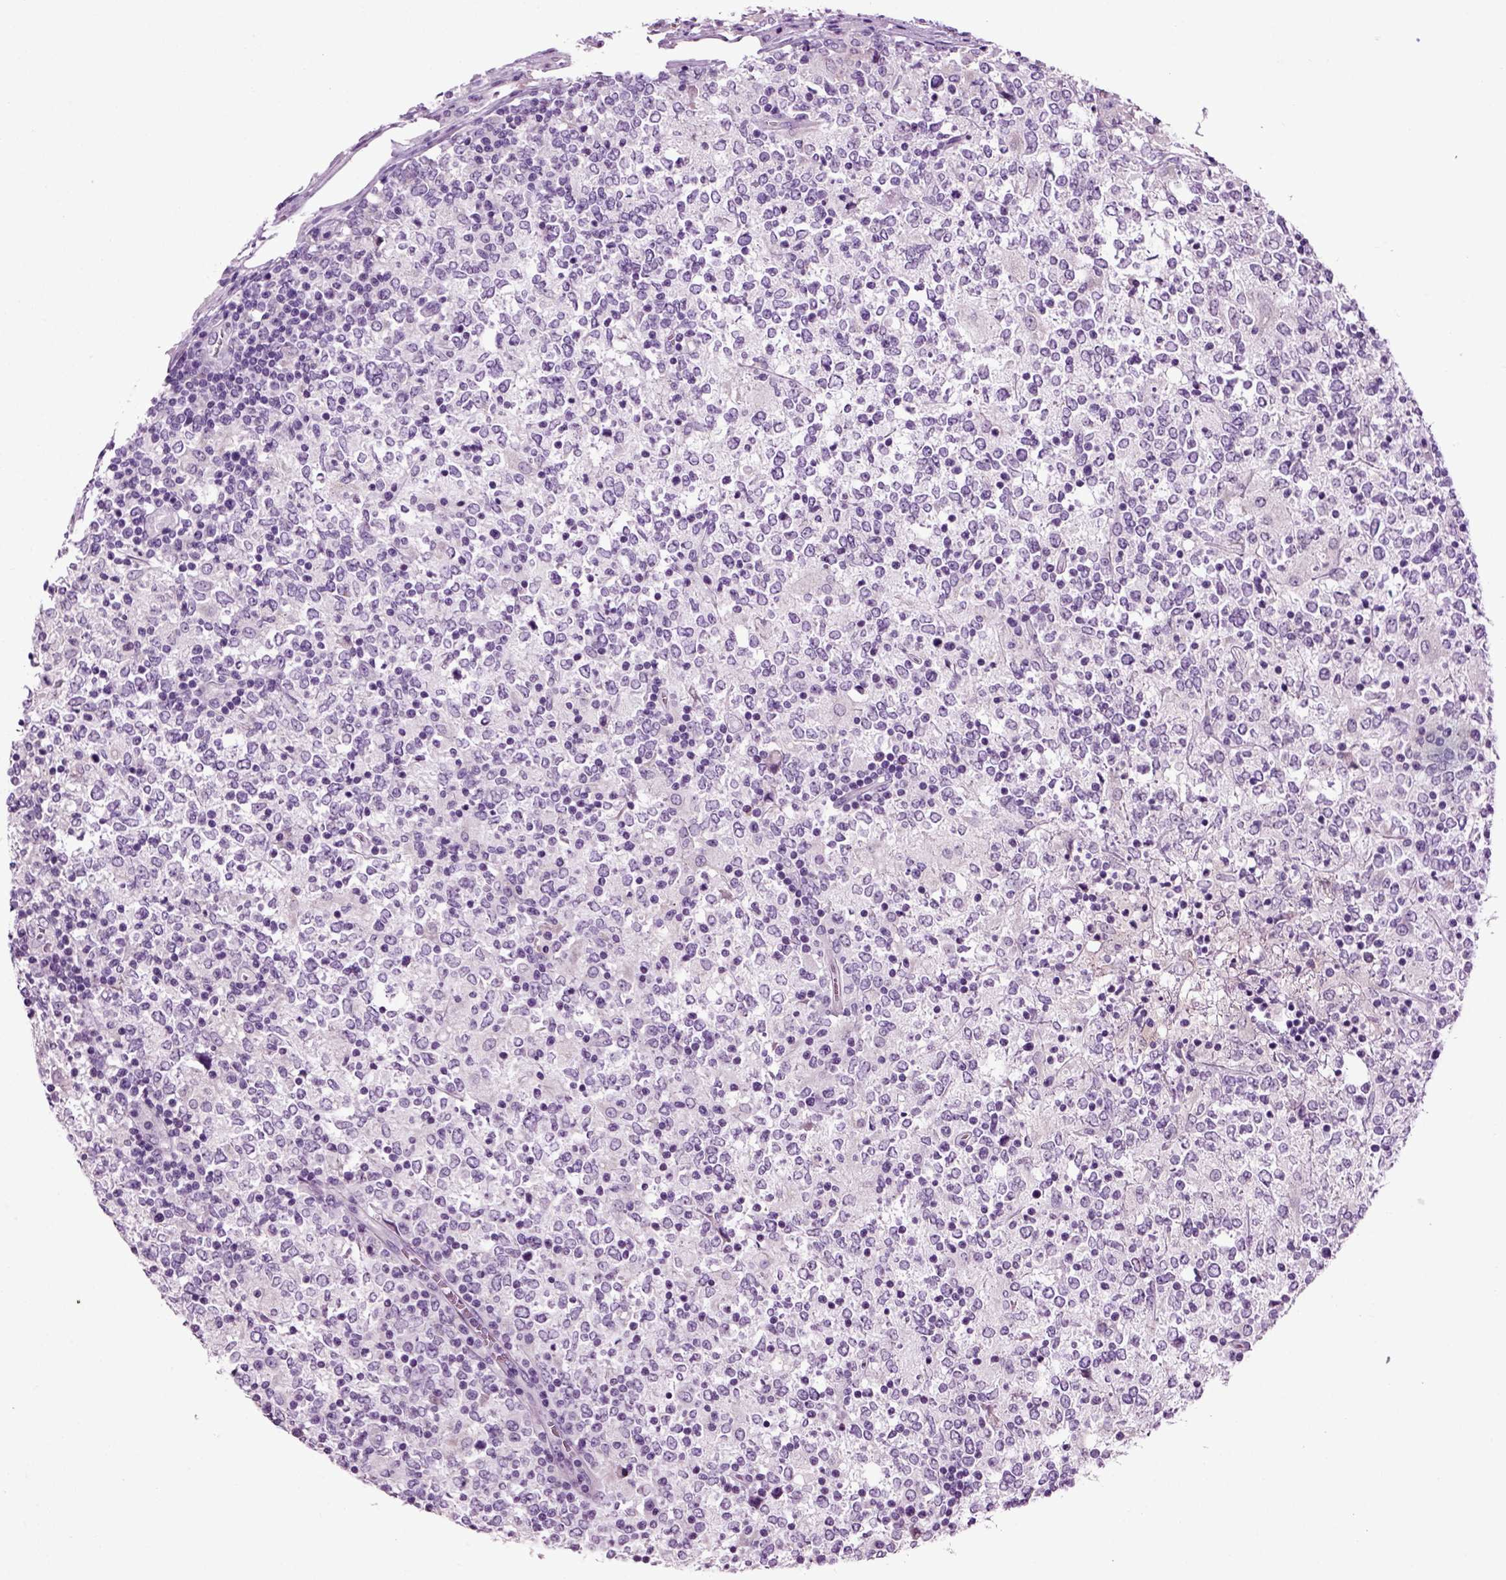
{"staining": {"intensity": "negative", "quantity": "none", "location": "none"}, "tissue": "lymphoma", "cell_type": "Tumor cells", "image_type": "cancer", "snomed": [{"axis": "morphology", "description": "Malignant lymphoma, non-Hodgkin's type, High grade"}, {"axis": "topography", "description": "Lymph node"}], "caption": "Malignant lymphoma, non-Hodgkin's type (high-grade) stained for a protein using immunohistochemistry reveals no staining tumor cells.", "gene": "DNAH10", "patient": {"sex": "female", "age": 84}}